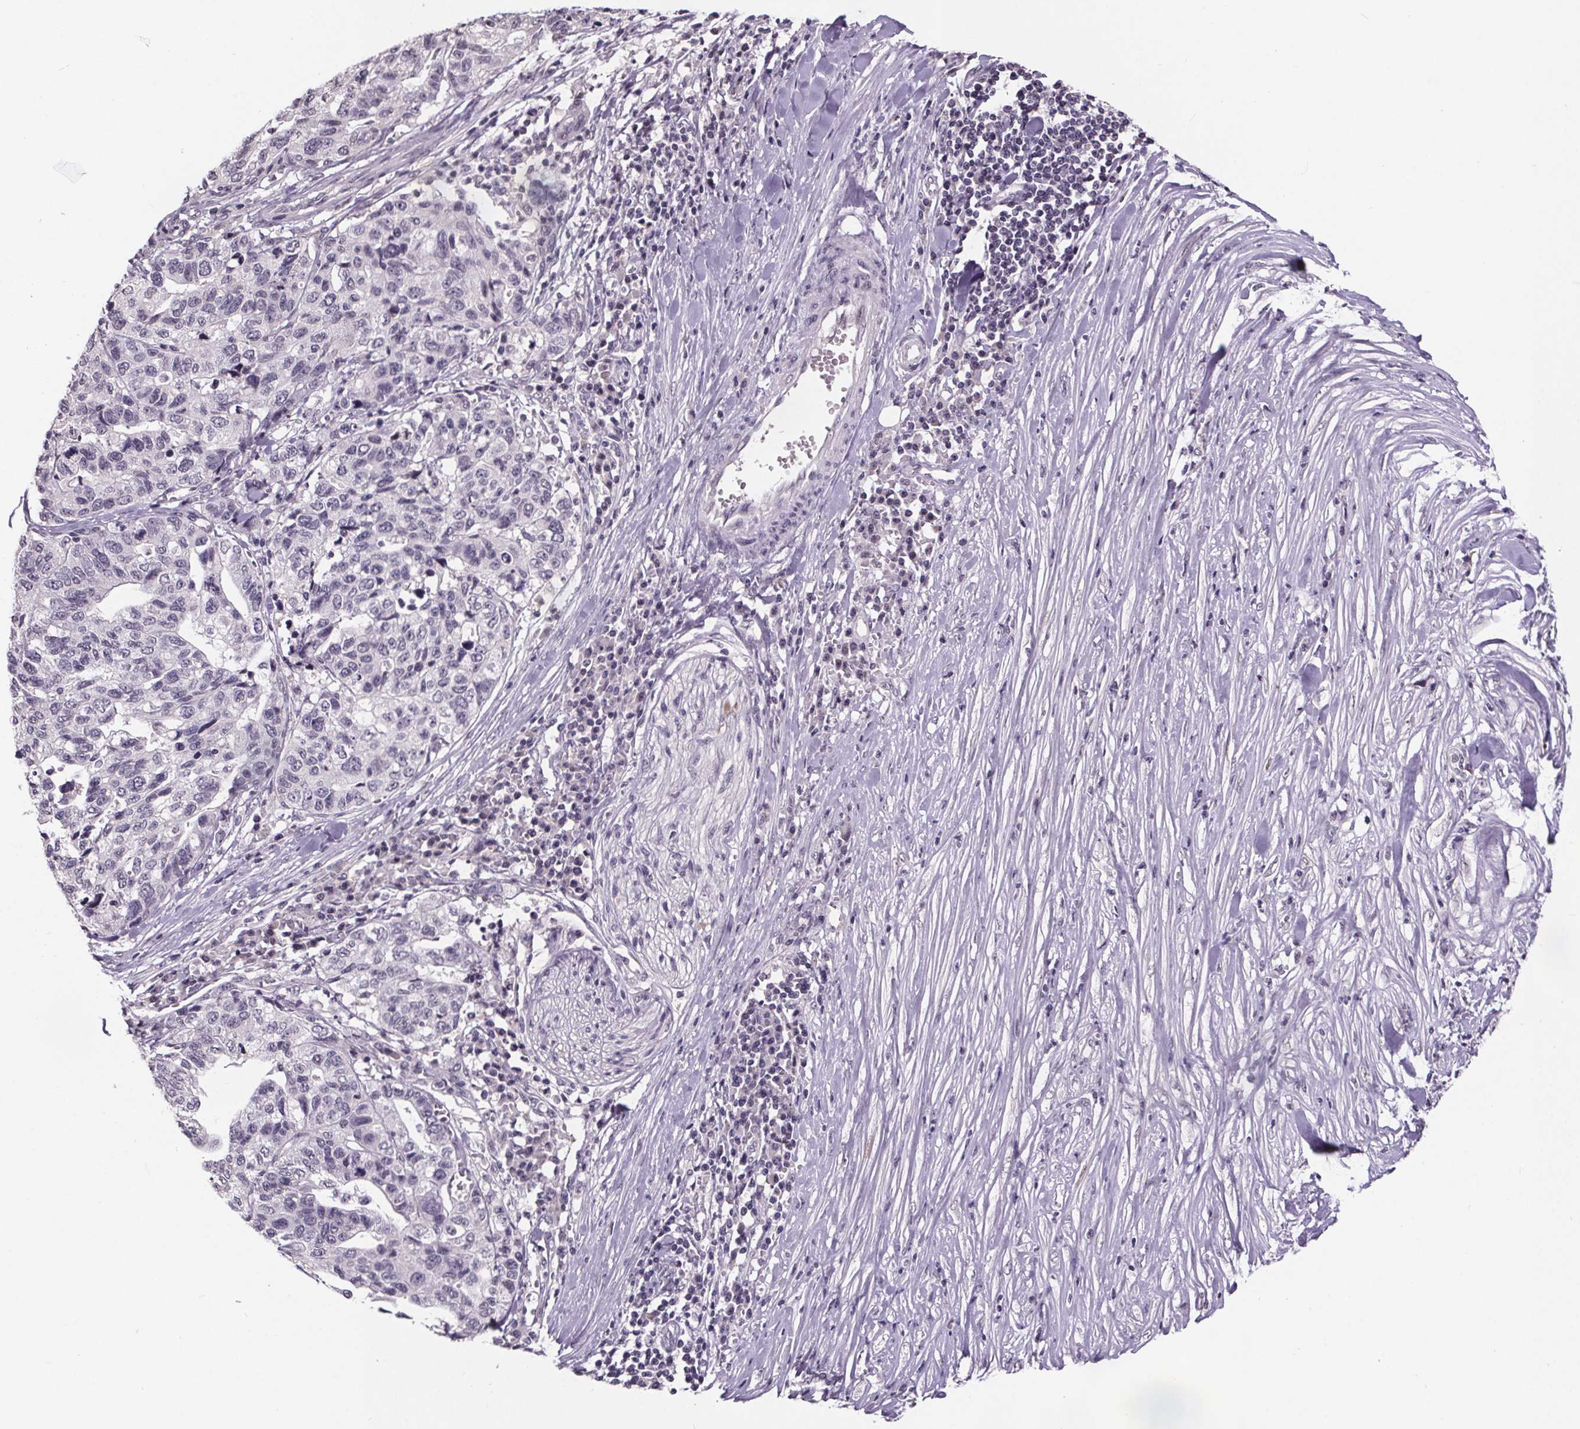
{"staining": {"intensity": "negative", "quantity": "none", "location": "none"}, "tissue": "stomach cancer", "cell_type": "Tumor cells", "image_type": "cancer", "snomed": [{"axis": "morphology", "description": "Adenocarcinoma, NOS"}, {"axis": "topography", "description": "Stomach, upper"}], "caption": "Immunohistochemistry (IHC) of human adenocarcinoma (stomach) reveals no expression in tumor cells.", "gene": "NKX6-1", "patient": {"sex": "female", "age": 67}}